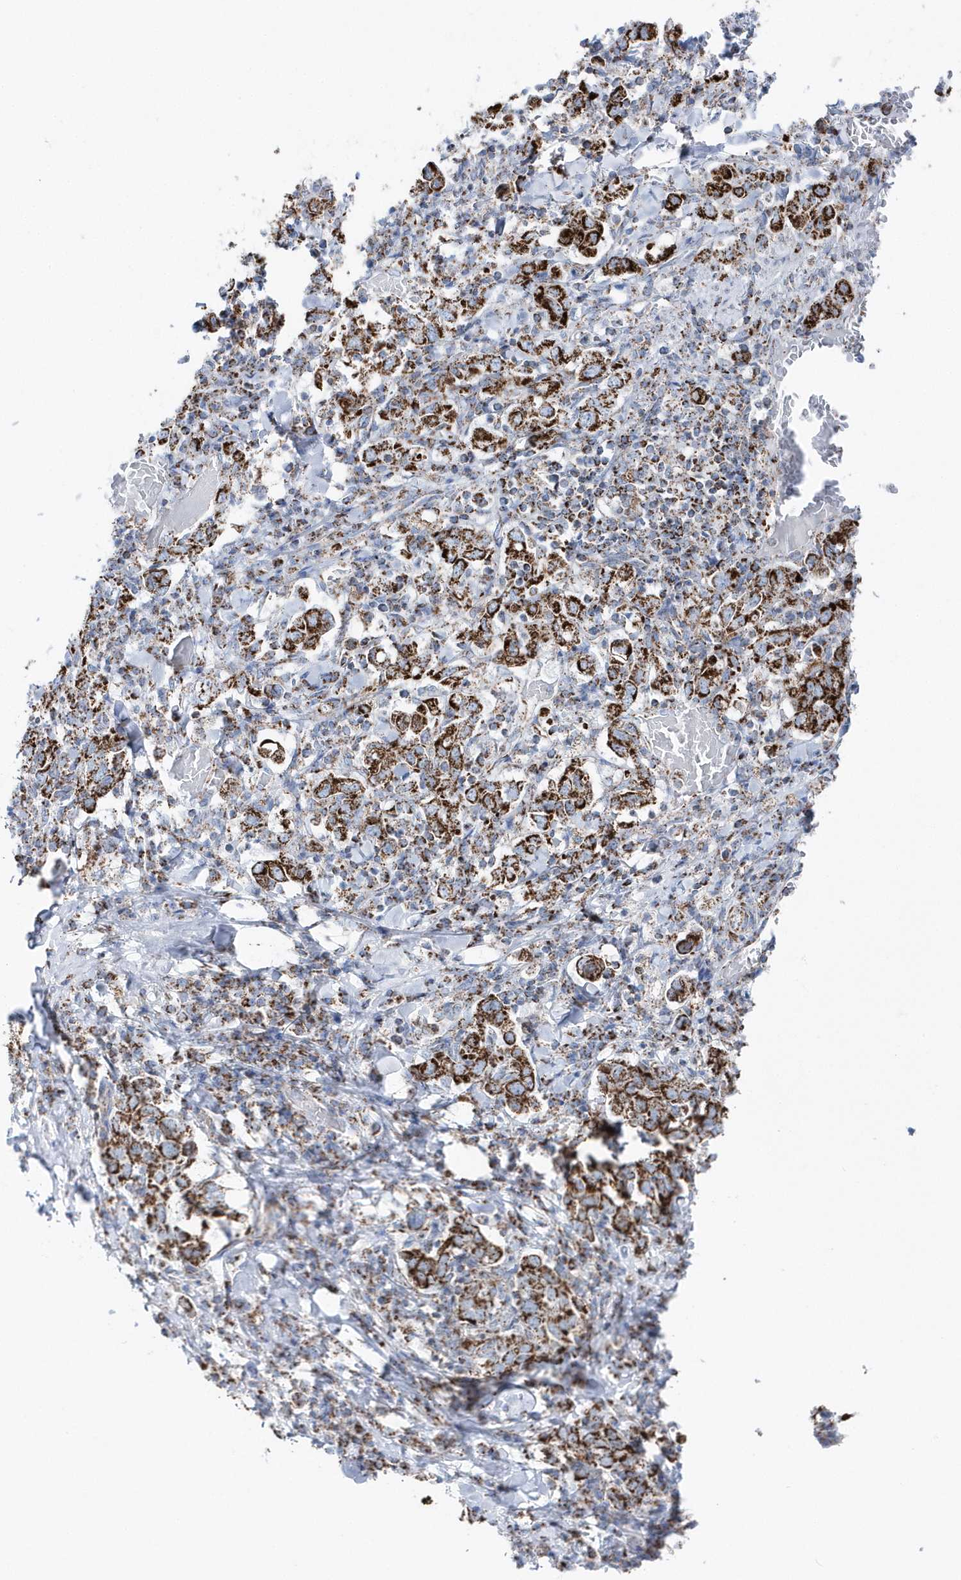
{"staining": {"intensity": "strong", "quantity": ">75%", "location": "cytoplasmic/membranous"}, "tissue": "stomach cancer", "cell_type": "Tumor cells", "image_type": "cancer", "snomed": [{"axis": "morphology", "description": "Adenocarcinoma, NOS"}, {"axis": "topography", "description": "Stomach, upper"}], "caption": "A brown stain highlights strong cytoplasmic/membranous staining of a protein in human stomach cancer (adenocarcinoma) tumor cells.", "gene": "TMCO6", "patient": {"sex": "male", "age": 62}}